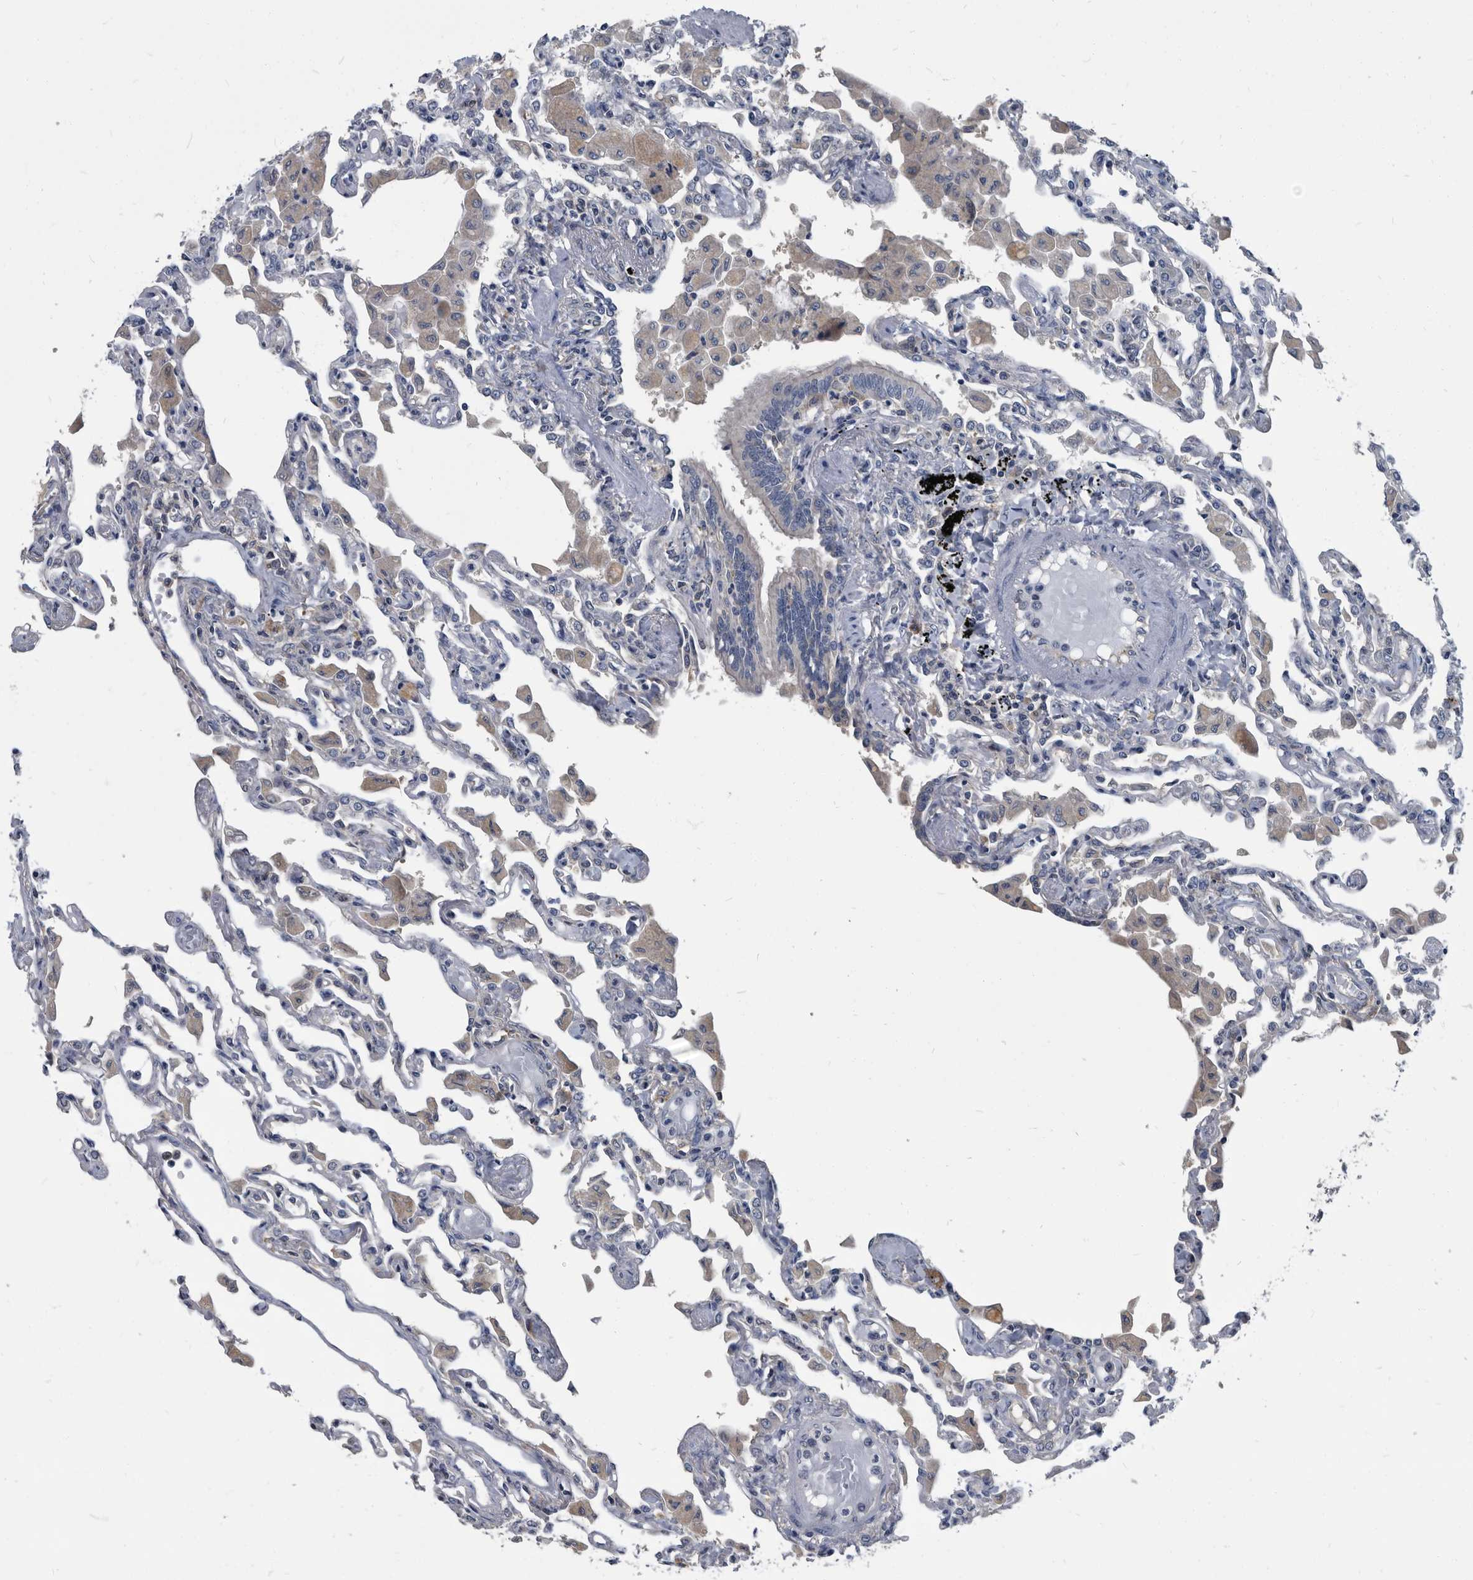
{"staining": {"intensity": "negative", "quantity": "none", "location": "none"}, "tissue": "lung", "cell_type": "Alveolar cells", "image_type": "normal", "snomed": [{"axis": "morphology", "description": "Normal tissue, NOS"}, {"axis": "topography", "description": "Bronchus"}, {"axis": "topography", "description": "Lung"}], "caption": "Micrograph shows no significant protein positivity in alveolar cells of normal lung.", "gene": "CDV3", "patient": {"sex": "female", "age": 49}}